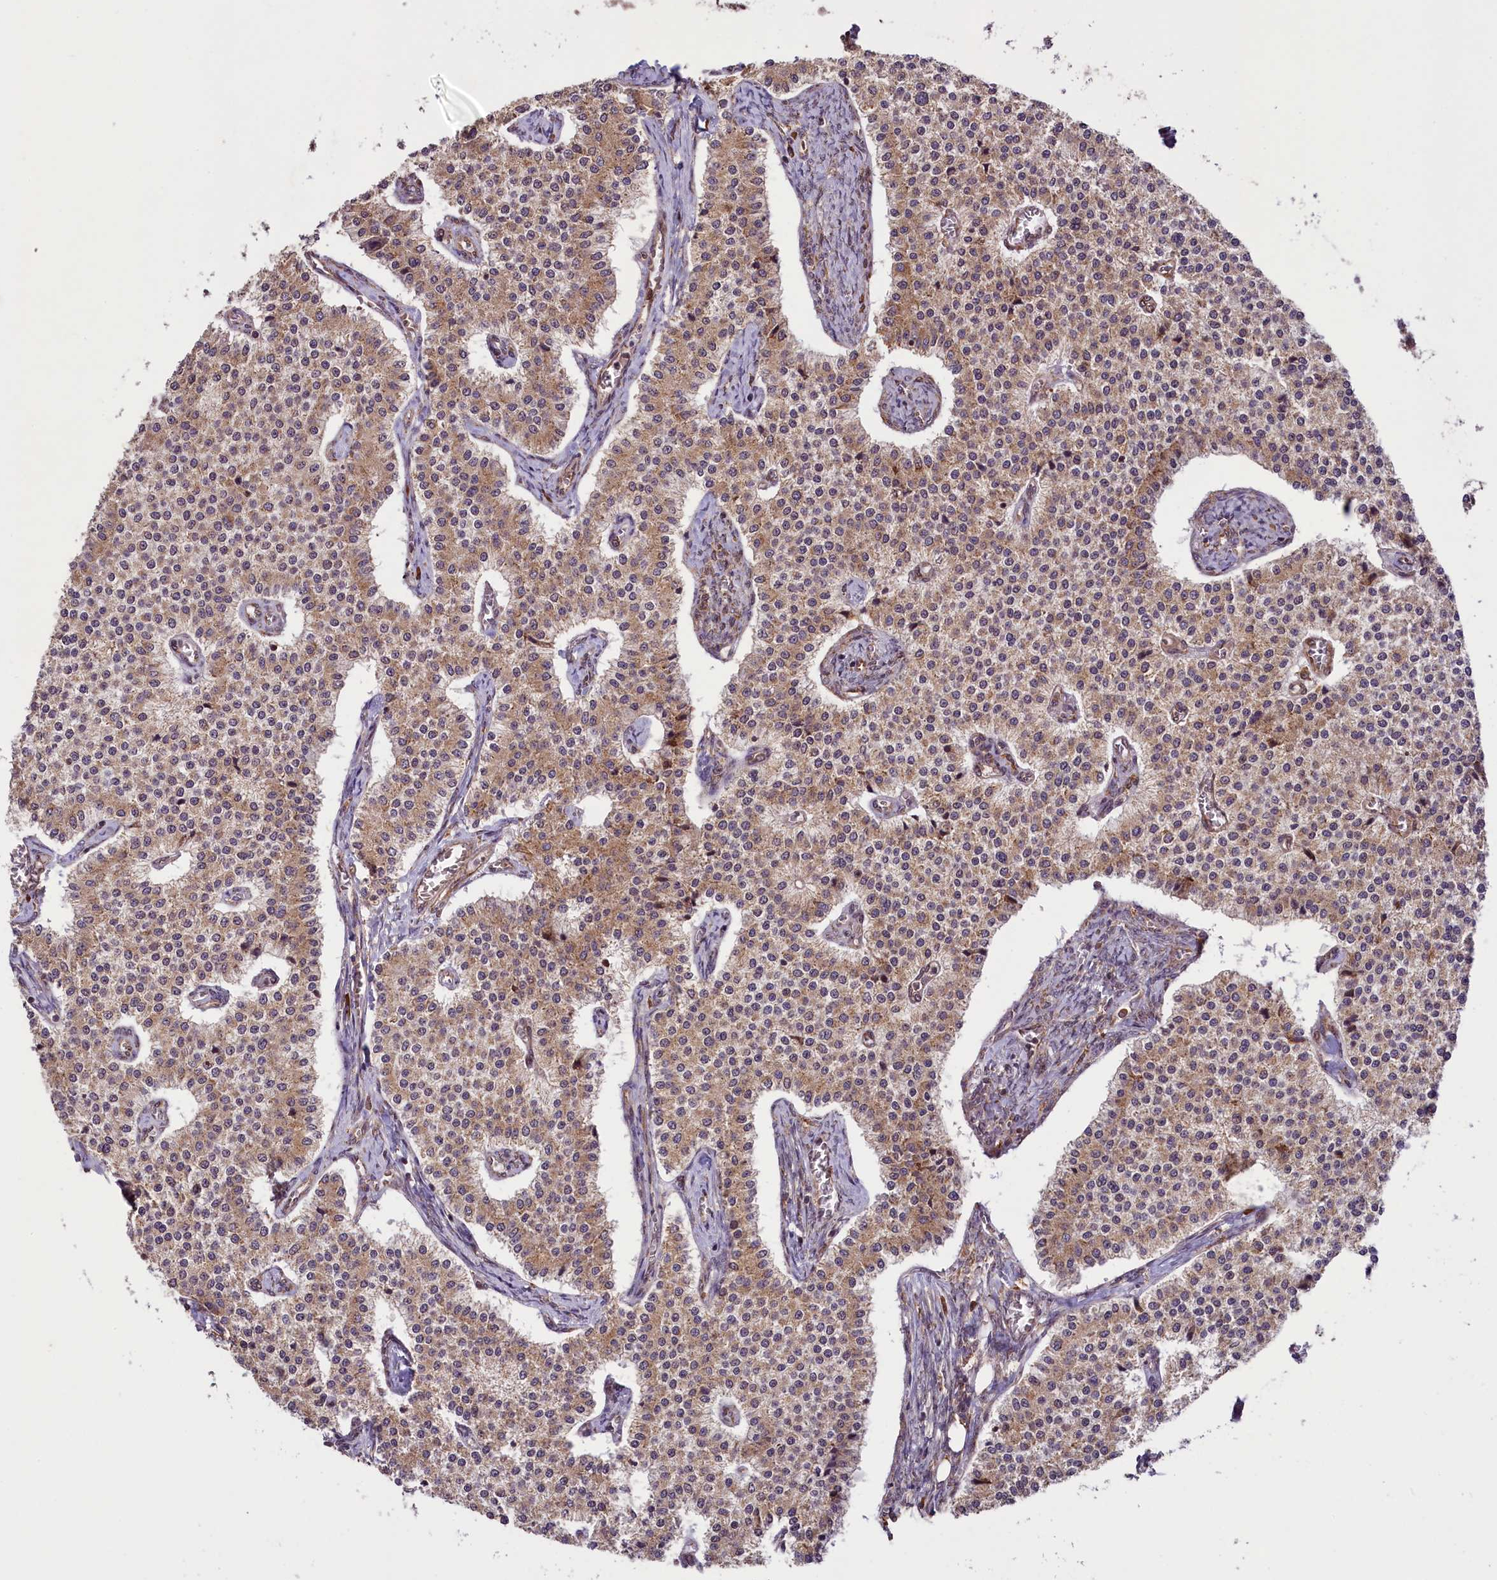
{"staining": {"intensity": "moderate", "quantity": ">75%", "location": "cytoplasmic/membranous"}, "tissue": "carcinoid", "cell_type": "Tumor cells", "image_type": "cancer", "snomed": [{"axis": "morphology", "description": "Carcinoid, malignant, NOS"}, {"axis": "topography", "description": "Colon"}], "caption": "Carcinoid (malignant) stained with DAB (3,3'-diaminobenzidine) immunohistochemistry reveals medium levels of moderate cytoplasmic/membranous expression in approximately >75% of tumor cells.", "gene": "LARP4", "patient": {"sex": "female", "age": 52}}